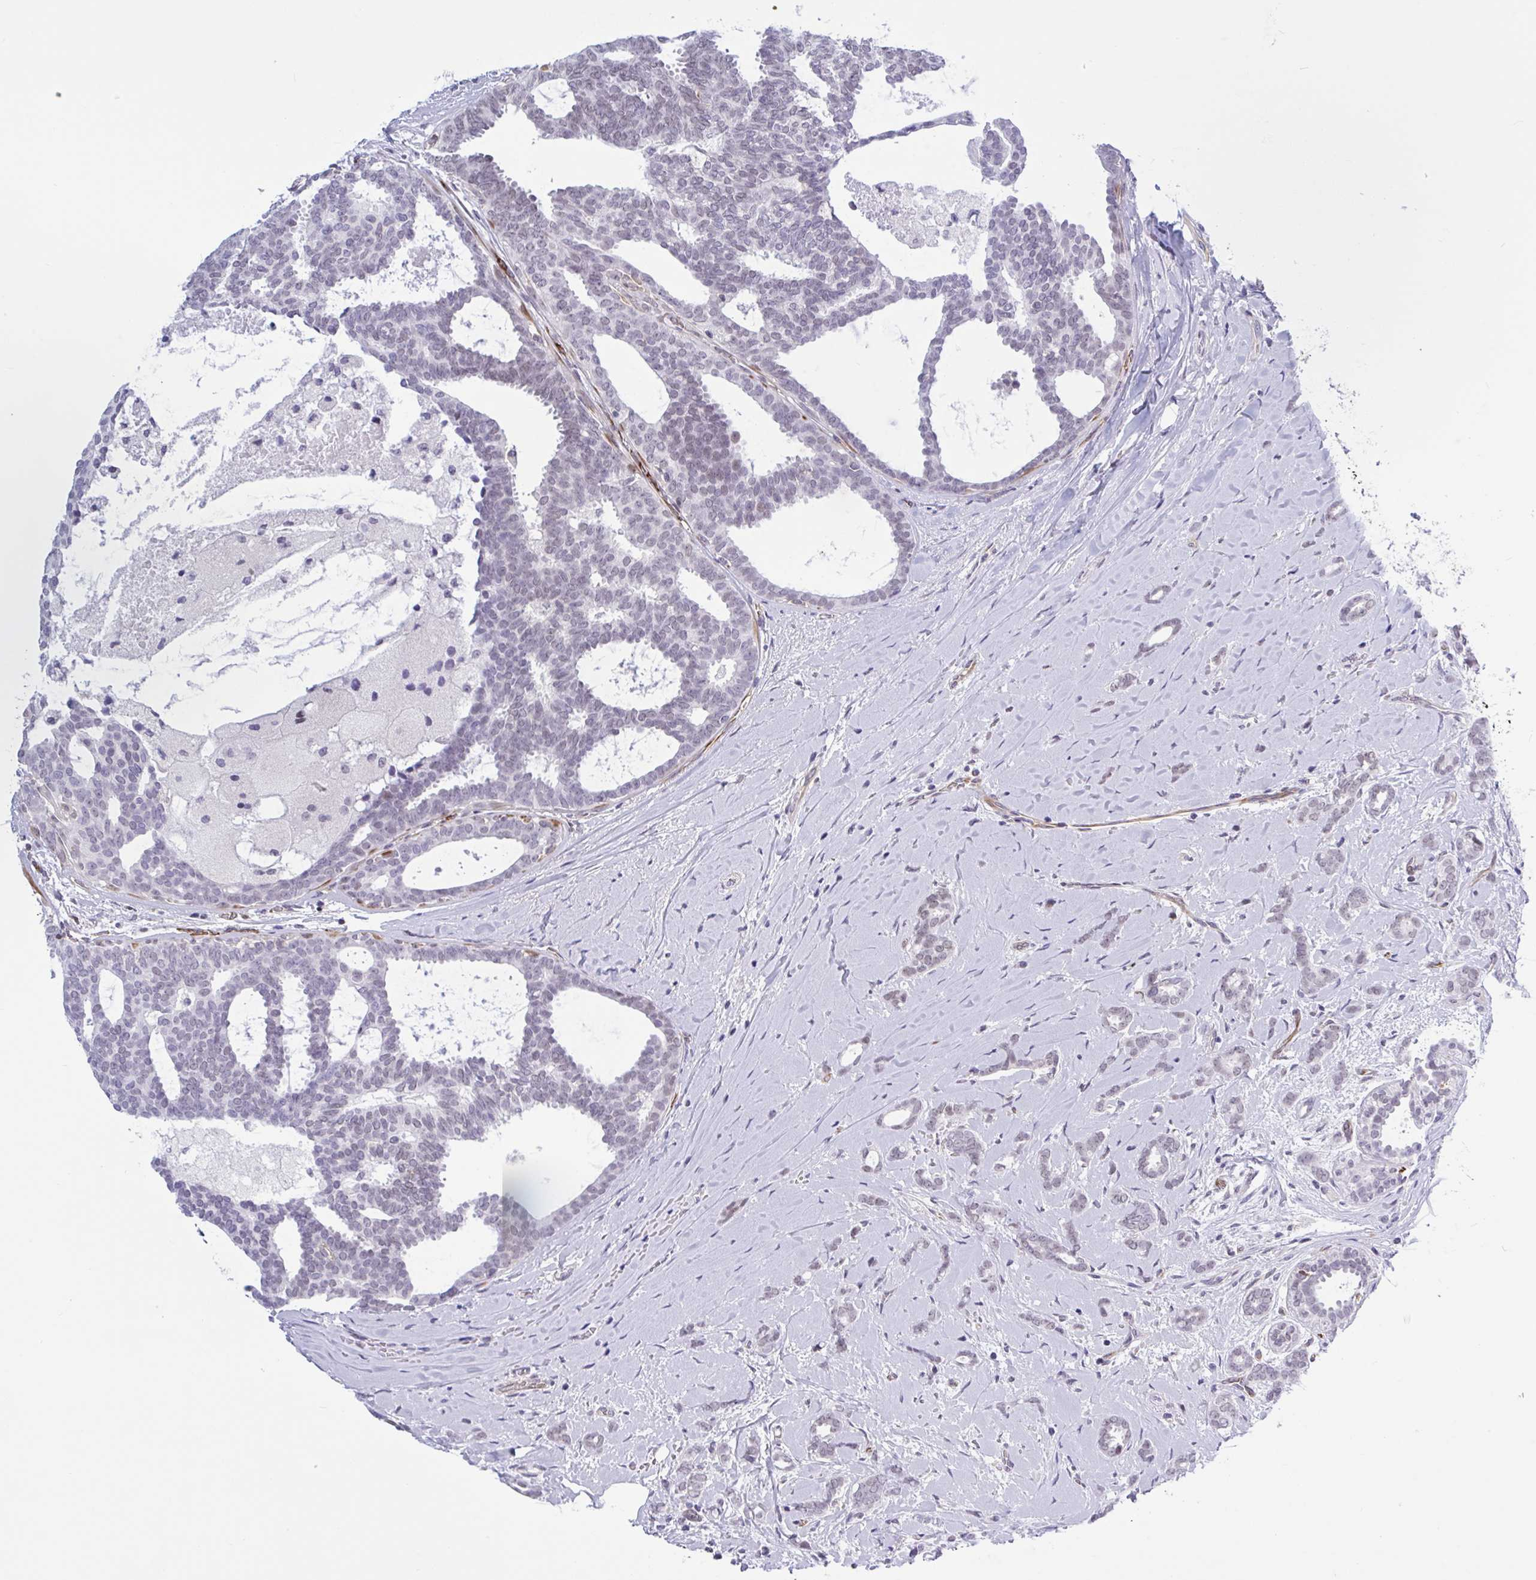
{"staining": {"intensity": "negative", "quantity": "none", "location": "none"}, "tissue": "breast cancer", "cell_type": "Tumor cells", "image_type": "cancer", "snomed": [{"axis": "morphology", "description": "Intraductal carcinoma, in situ"}, {"axis": "morphology", "description": "Duct carcinoma"}, {"axis": "morphology", "description": "Lobular carcinoma, in situ"}, {"axis": "topography", "description": "Breast"}], "caption": "DAB immunohistochemical staining of breast cancer (intraductal carcinoma,  in situ) reveals no significant staining in tumor cells.", "gene": "EML1", "patient": {"sex": "female", "age": 44}}